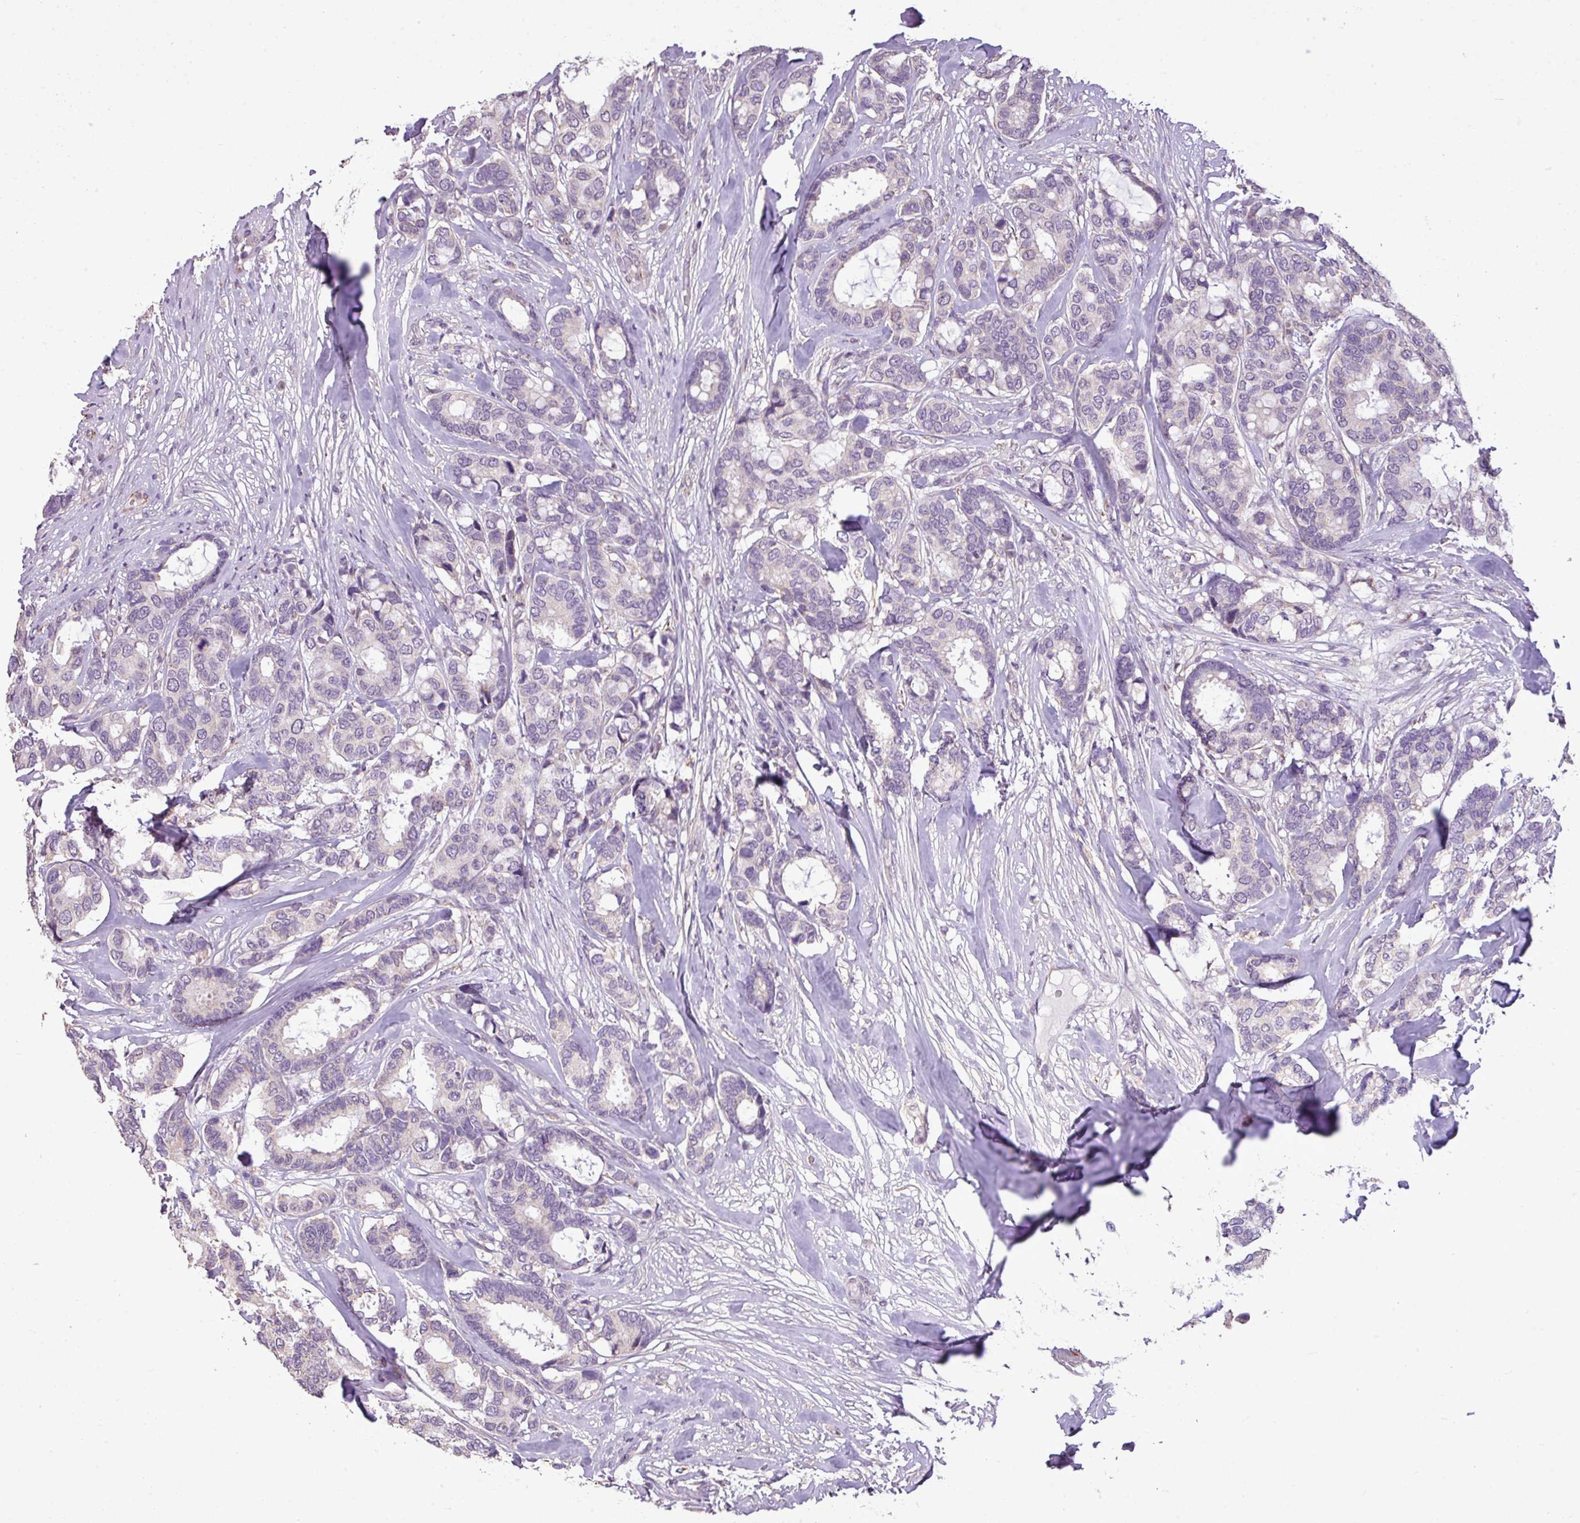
{"staining": {"intensity": "negative", "quantity": "none", "location": "none"}, "tissue": "breast cancer", "cell_type": "Tumor cells", "image_type": "cancer", "snomed": [{"axis": "morphology", "description": "Duct carcinoma"}, {"axis": "topography", "description": "Breast"}], "caption": "The immunohistochemistry (IHC) image has no significant expression in tumor cells of breast cancer tissue.", "gene": "ALDH2", "patient": {"sex": "female", "age": 87}}